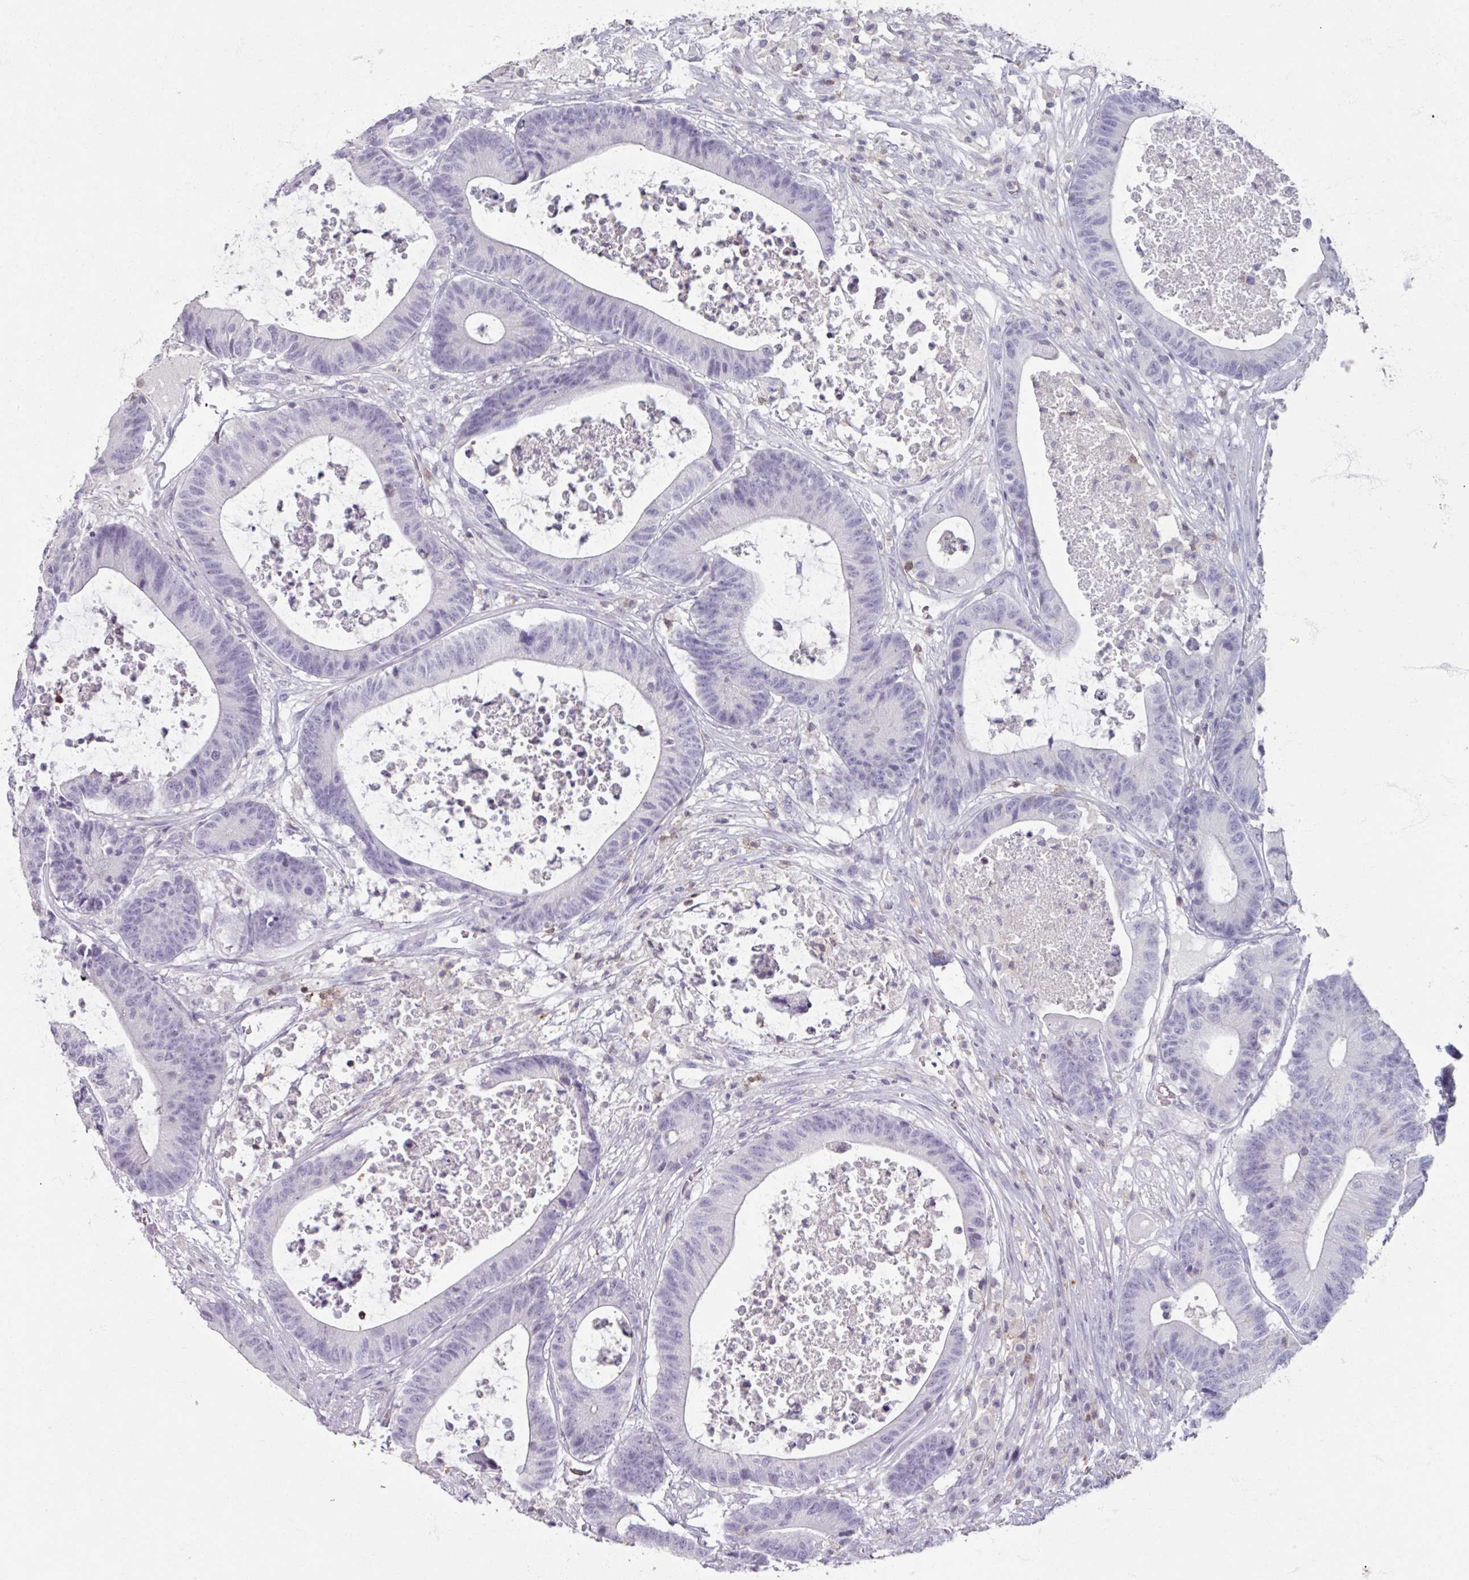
{"staining": {"intensity": "negative", "quantity": "none", "location": "none"}, "tissue": "colorectal cancer", "cell_type": "Tumor cells", "image_type": "cancer", "snomed": [{"axis": "morphology", "description": "Adenocarcinoma, NOS"}, {"axis": "topography", "description": "Colon"}], "caption": "Colorectal cancer stained for a protein using immunohistochemistry displays no positivity tumor cells.", "gene": "PTPRC", "patient": {"sex": "female", "age": 84}}